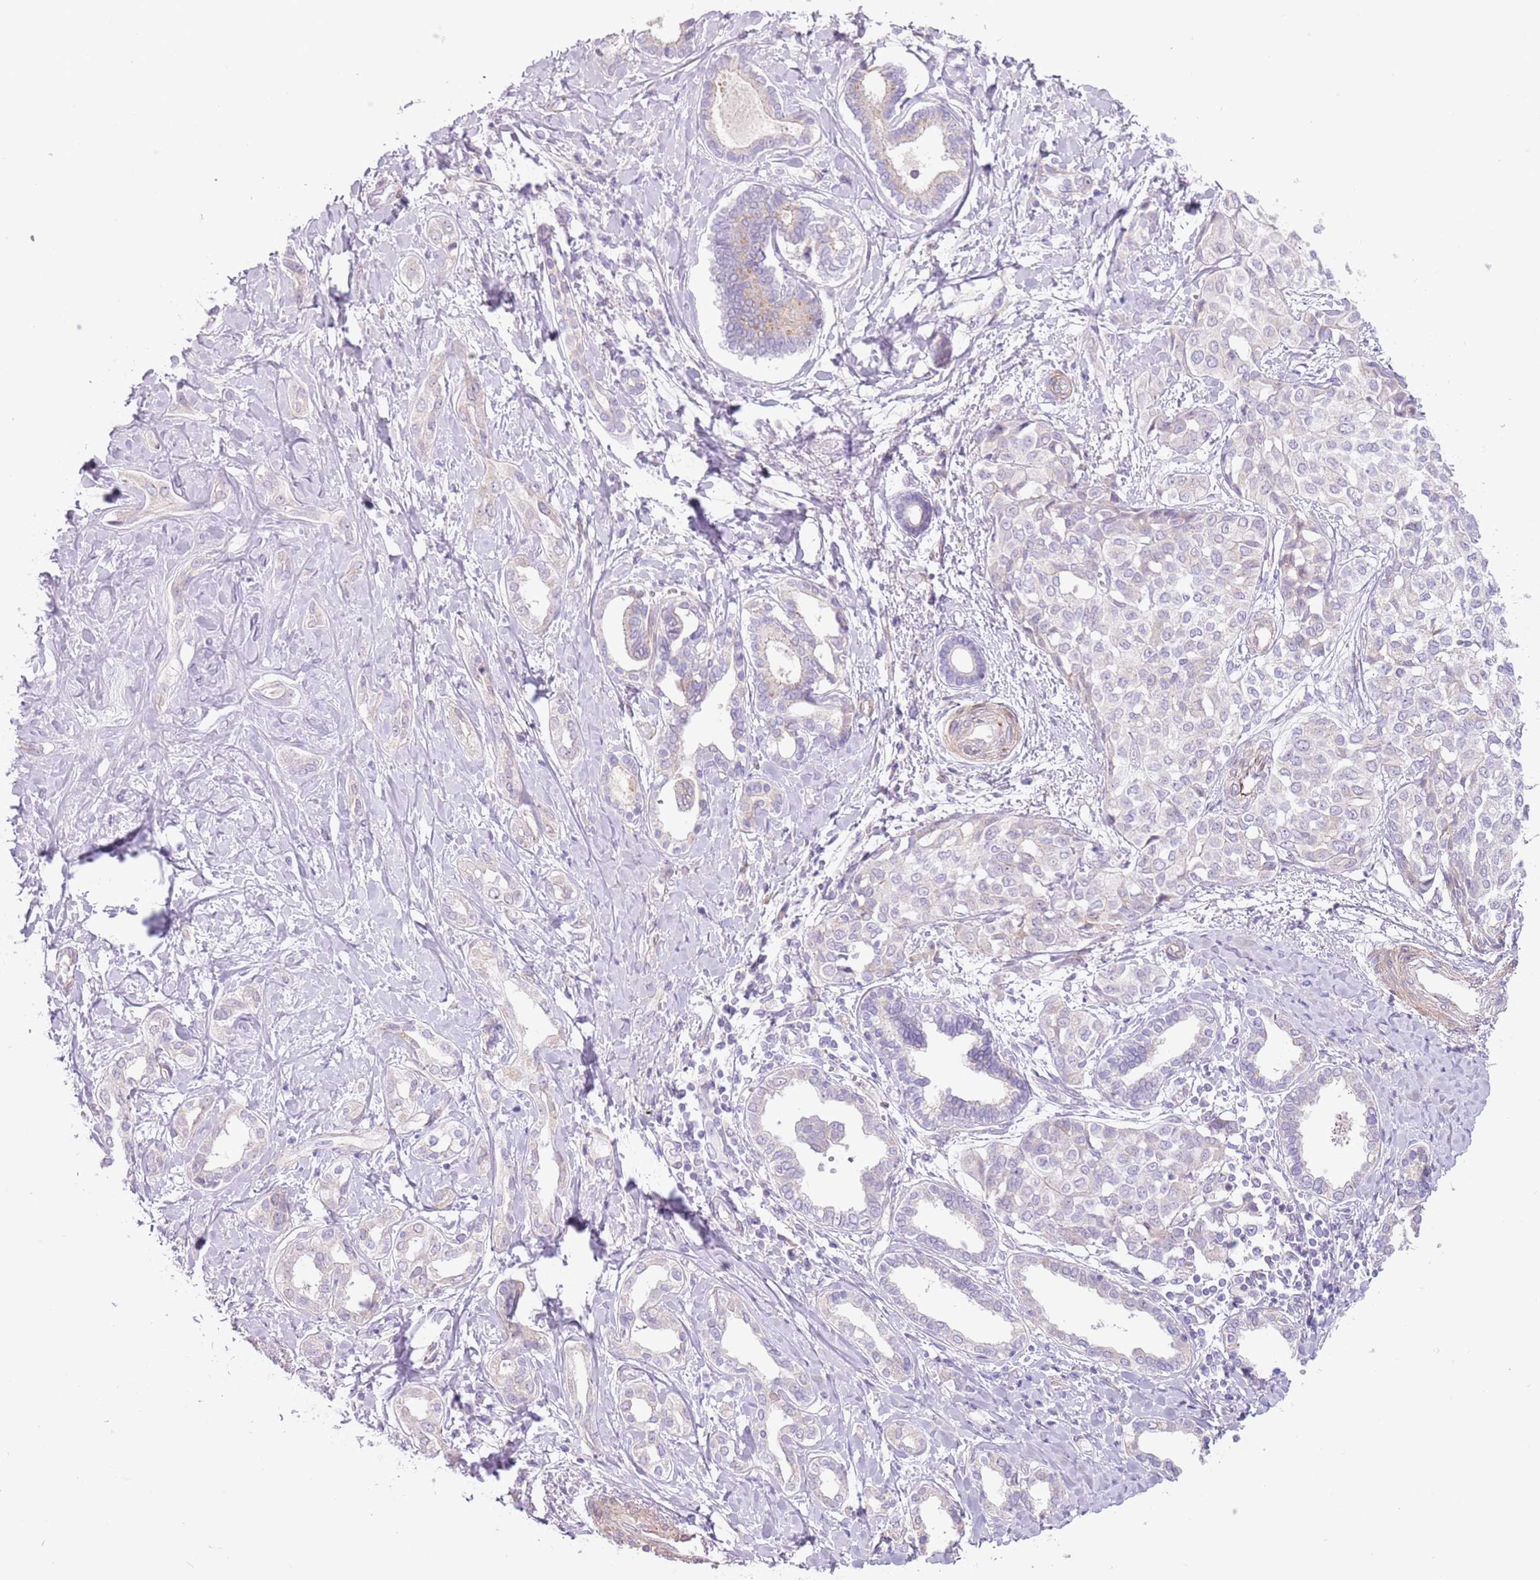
{"staining": {"intensity": "negative", "quantity": "none", "location": "none"}, "tissue": "liver cancer", "cell_type": "Tumor cells", "image_type": "cancer", "snomed": [{"axis": "morphology", "description": "Cholangiocarcinoma"}, {"axis": "topography", "description": "Liver"}], "caption": "This is an IHC image of human liver cancer. There is no expression in tumor cells.", "gene": "MRO", "patient": {"sex": "female", "age": 77}}